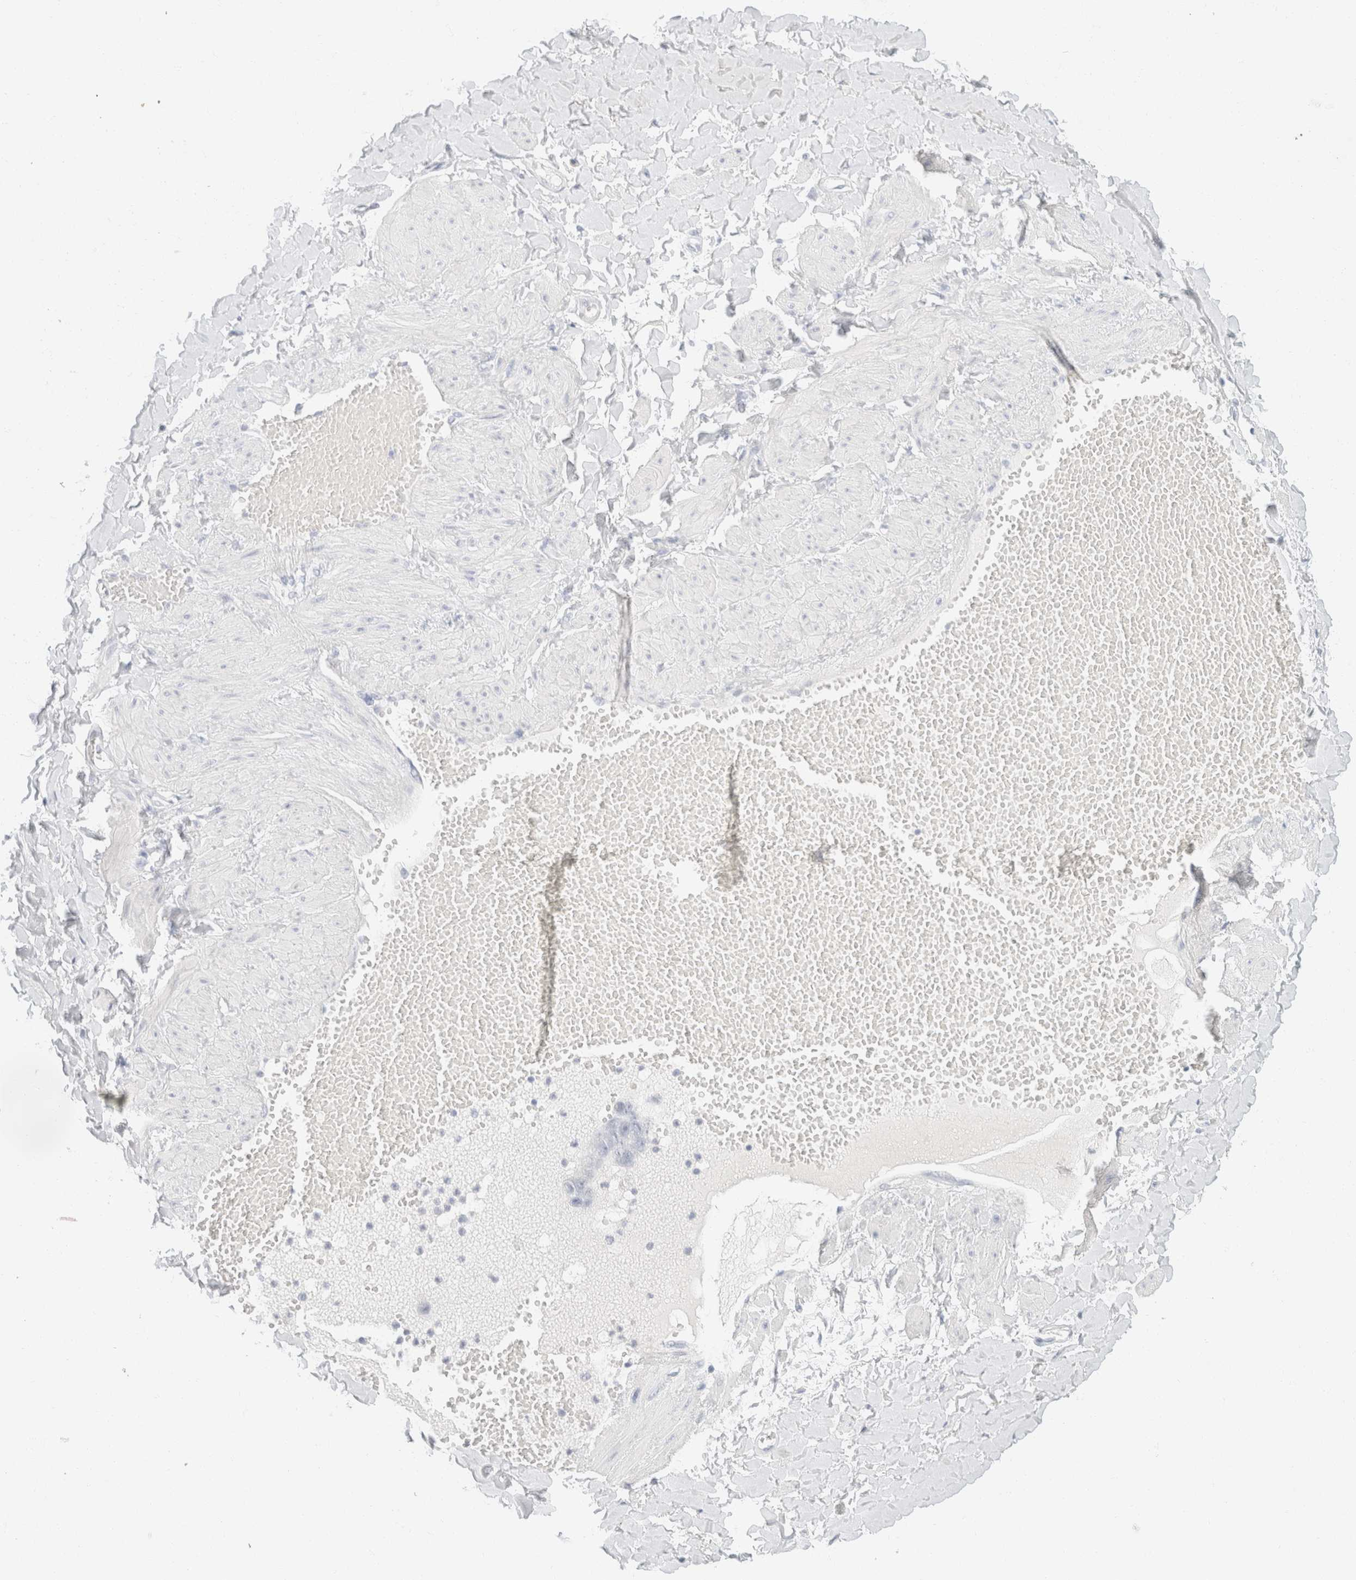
{"staining": {"intensity": "negative", "quantity": "none", "location": "none"}, "tissue": "adipose tissue", "cell_type": "Adipocytes", "image_type": "normal", "snomed": [{"axis": "morphology", "description": "Normal tissue, NOS"}, {"axis": "topography", "description": "Adipose tissue"}, {"axis": "topography", "description": "Vascular tissue"}, {"axis": "topography", "description": "Peripheral nerve tissue"}], "caption": "Immunohistochemistry photomicrograph of benign adipose tissue: human adipose tissue stained with DAB exhibits no significant protein positivity in adipocytes.", "gene": "KRT20", "patient": {"sex": "male", "age": 25}}